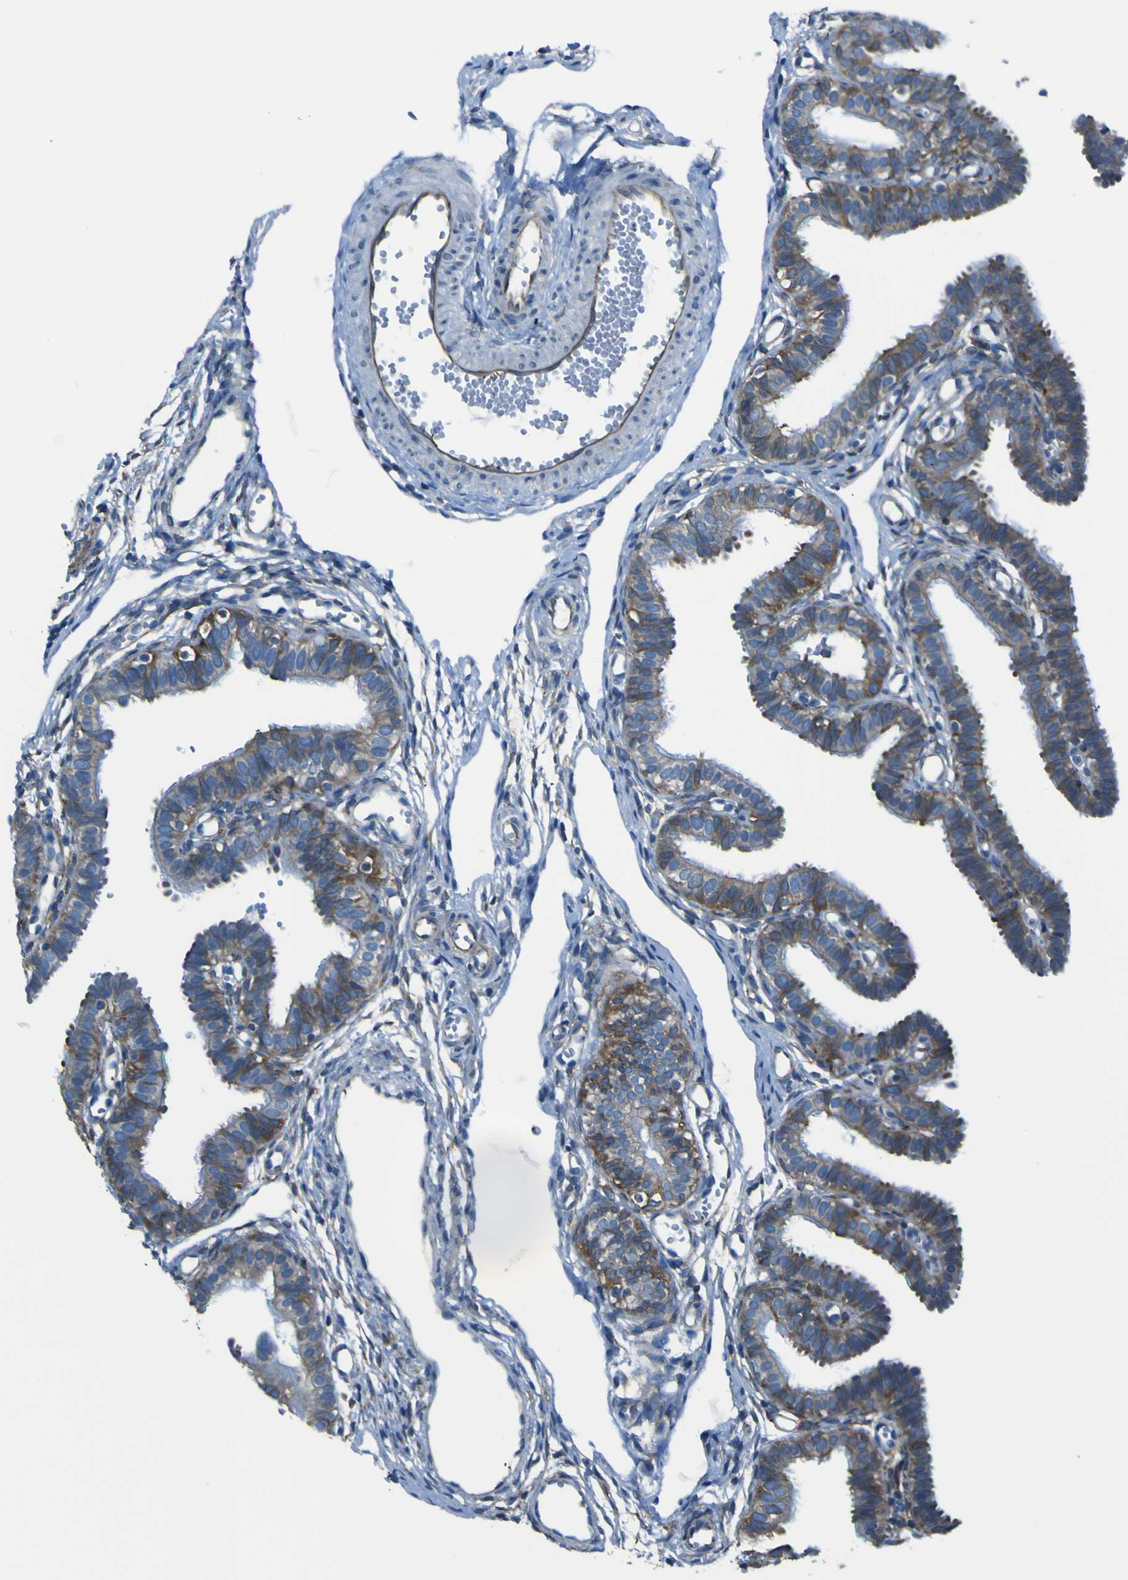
{"staining": {"intensity": "moderate", "quantity": ">75%", "location": "cytoplasmic/membranous"}, "tissue": "fallopian tube", "cell_type": "Glandular cells", "image_type": "normal", "snomed": [{"axis": "morphology", "description": "Normal tissue, NOS"}, {"axis": "topography", "description": "Fallopian tube"}, {"axis": "topography", "description": "Placenta"}], "caption": "Immunohistochemistry (IHC) of benign fallopian tube demonstrates medium levels of moderate cytoplasmic/membranous expression in about >75% of glandular cells. The staining is performed using DAB brown chromogen to label protein expression. The nuclei are counter-stained blue using hematoxylin.", "gene": "STIM1", "patient": {"sex": "female", "age": 34}}